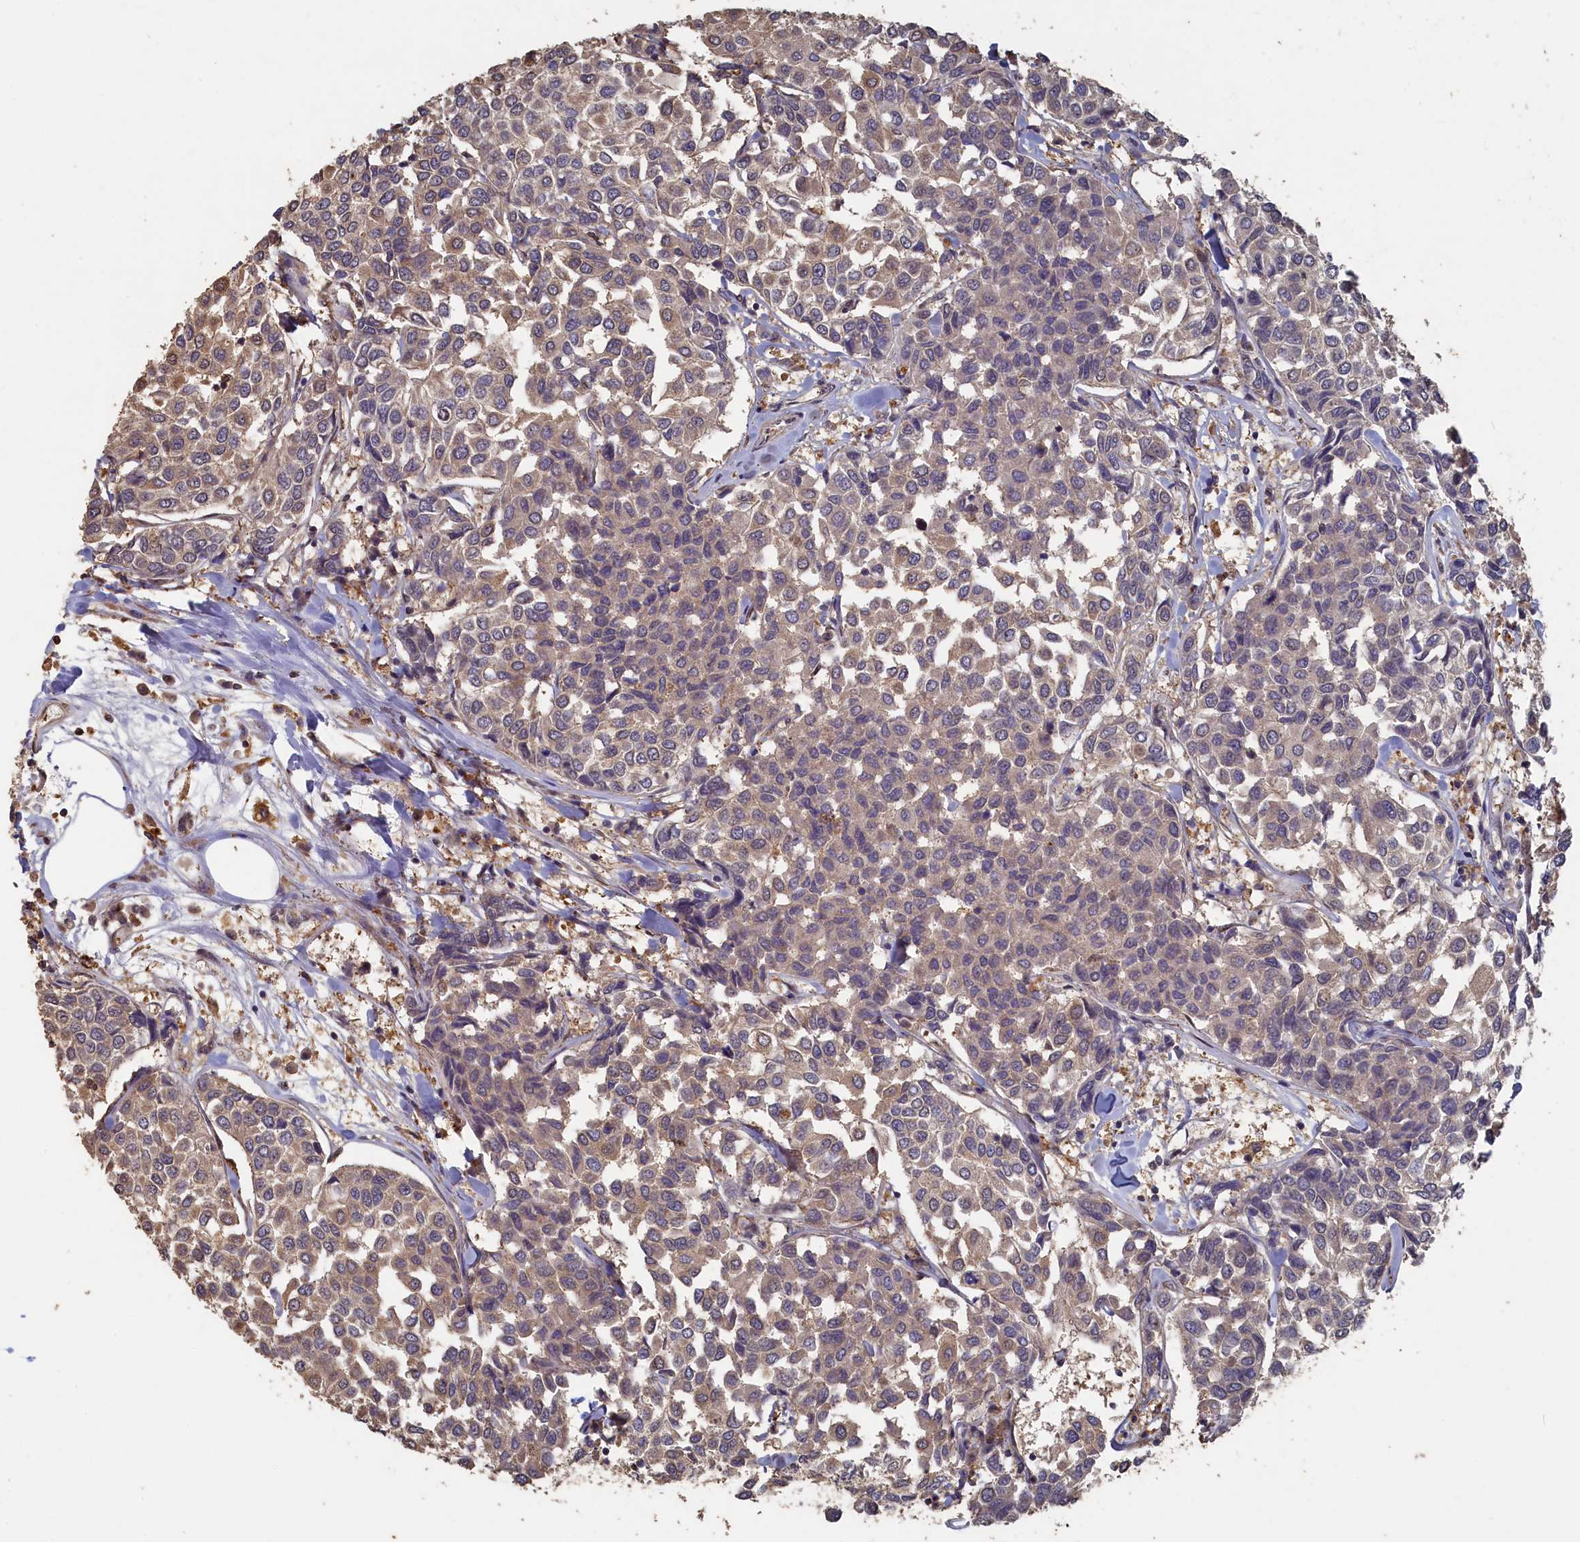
{"staining": {"intensity": "weak", "quantity": "25%-75%", "location": "cytoplasmic/membranous"}, "tissue": "breast cancer", "cell_type": "Tumor cells", "image_type": "cancer", "snomed": [{"axis": "morphology", "description": "Duct carcinoma"}, {"axis": "topography", "description": "Breast"}], "caption": "Human breast cancer stained for a protein (brown) shows weak cytoplasmic/membranous positive staining in approximately 25%-75% of tumor cells.", "gene": "UCHL3", "patient": {"sex": "female", "age": 55}}